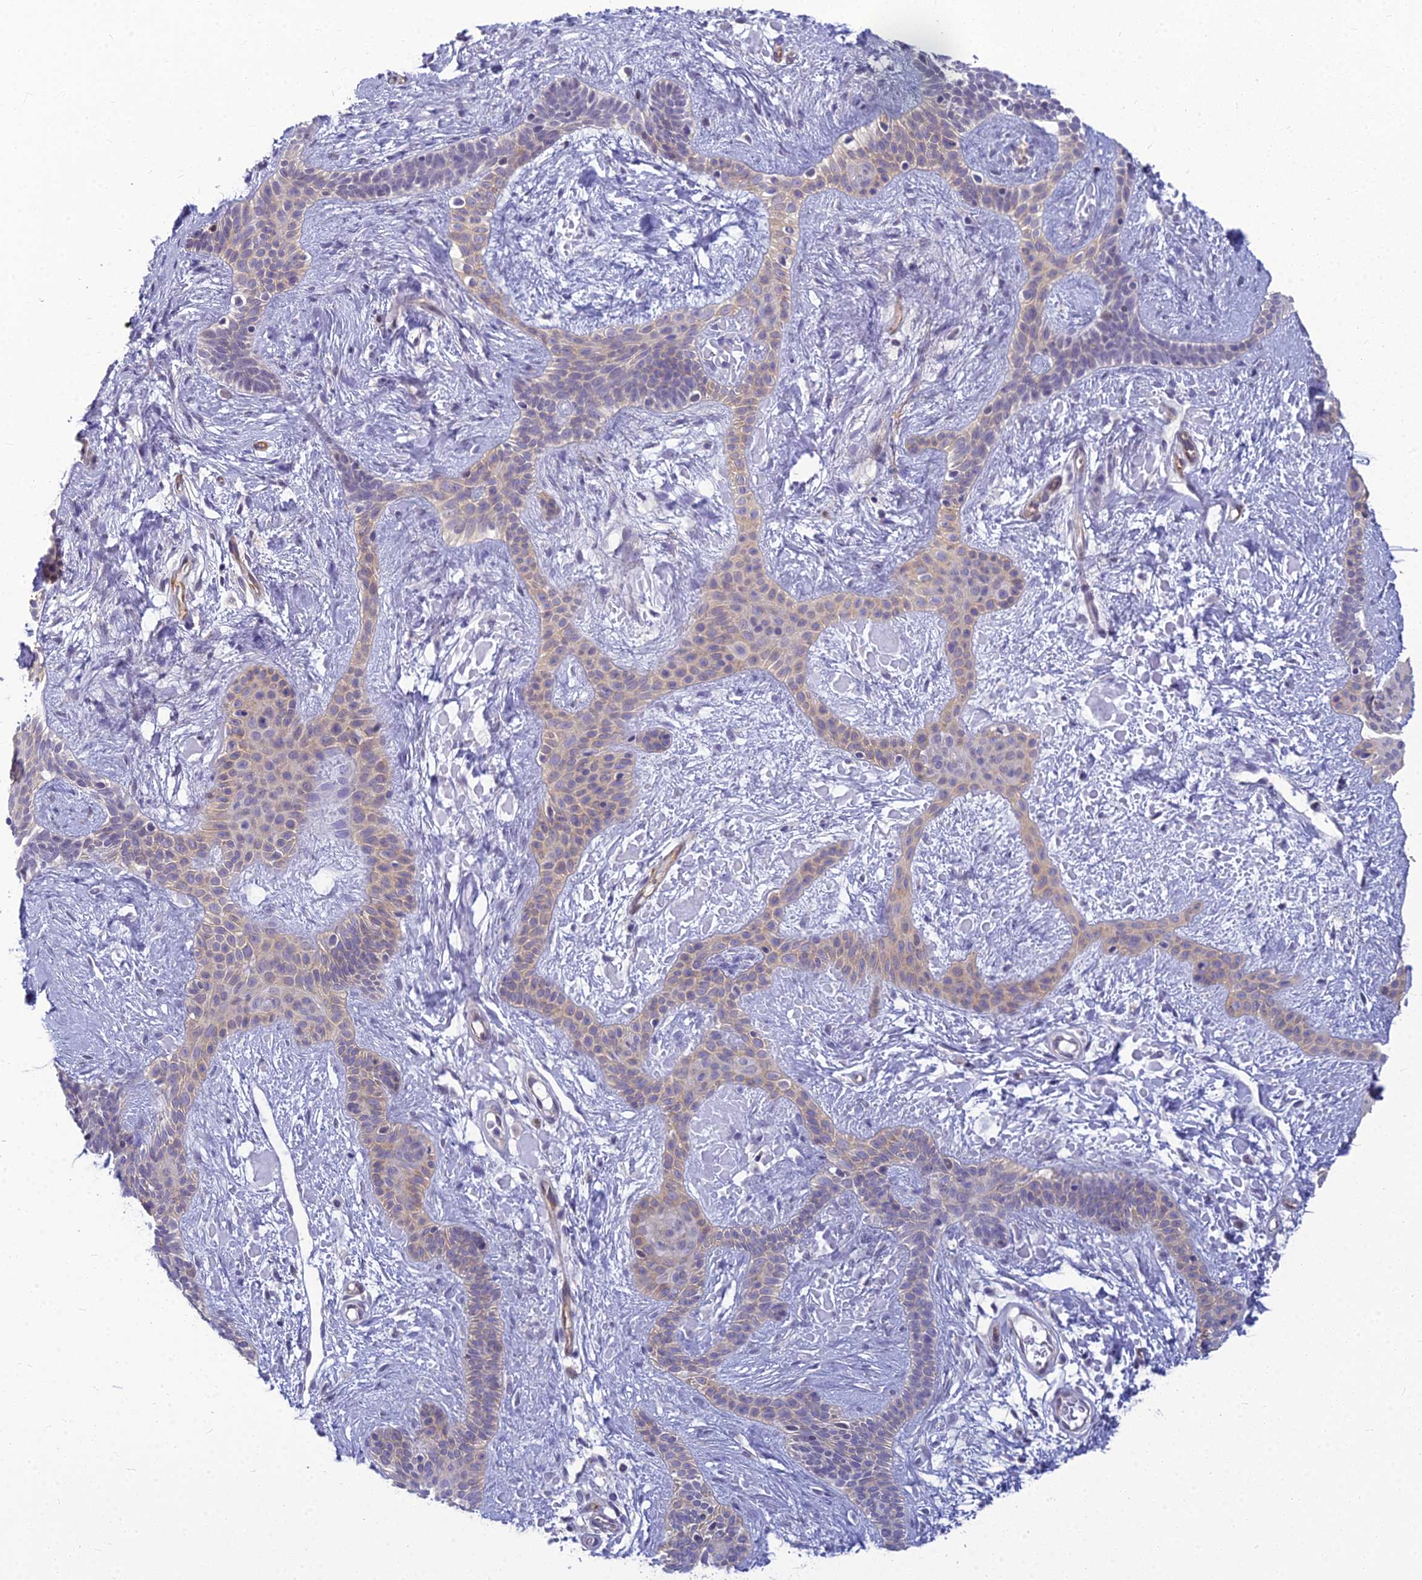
{"staining": {"intensity": "weak", "quantity": "25%-75%", "location": "cytoplasmic/membranous"}, "tissue": "skin cancer", "cell_type": "Tumor cells", "image_type": "cancer", "snomed": [{"axis": "morphology", "description": "Basal cell carcinoma"}, {"axis": "topography", "description": "Skin"}], "caption": "Skin cancer (basal cell carcinoma) stained with DAB immunohistochemistry reveals low levels of weak cytoplasmic/membranous positivity in about 25%-75% of tumor cells.", "gene": "RGL3", "patient": {"sex": "male", "age": 78}}